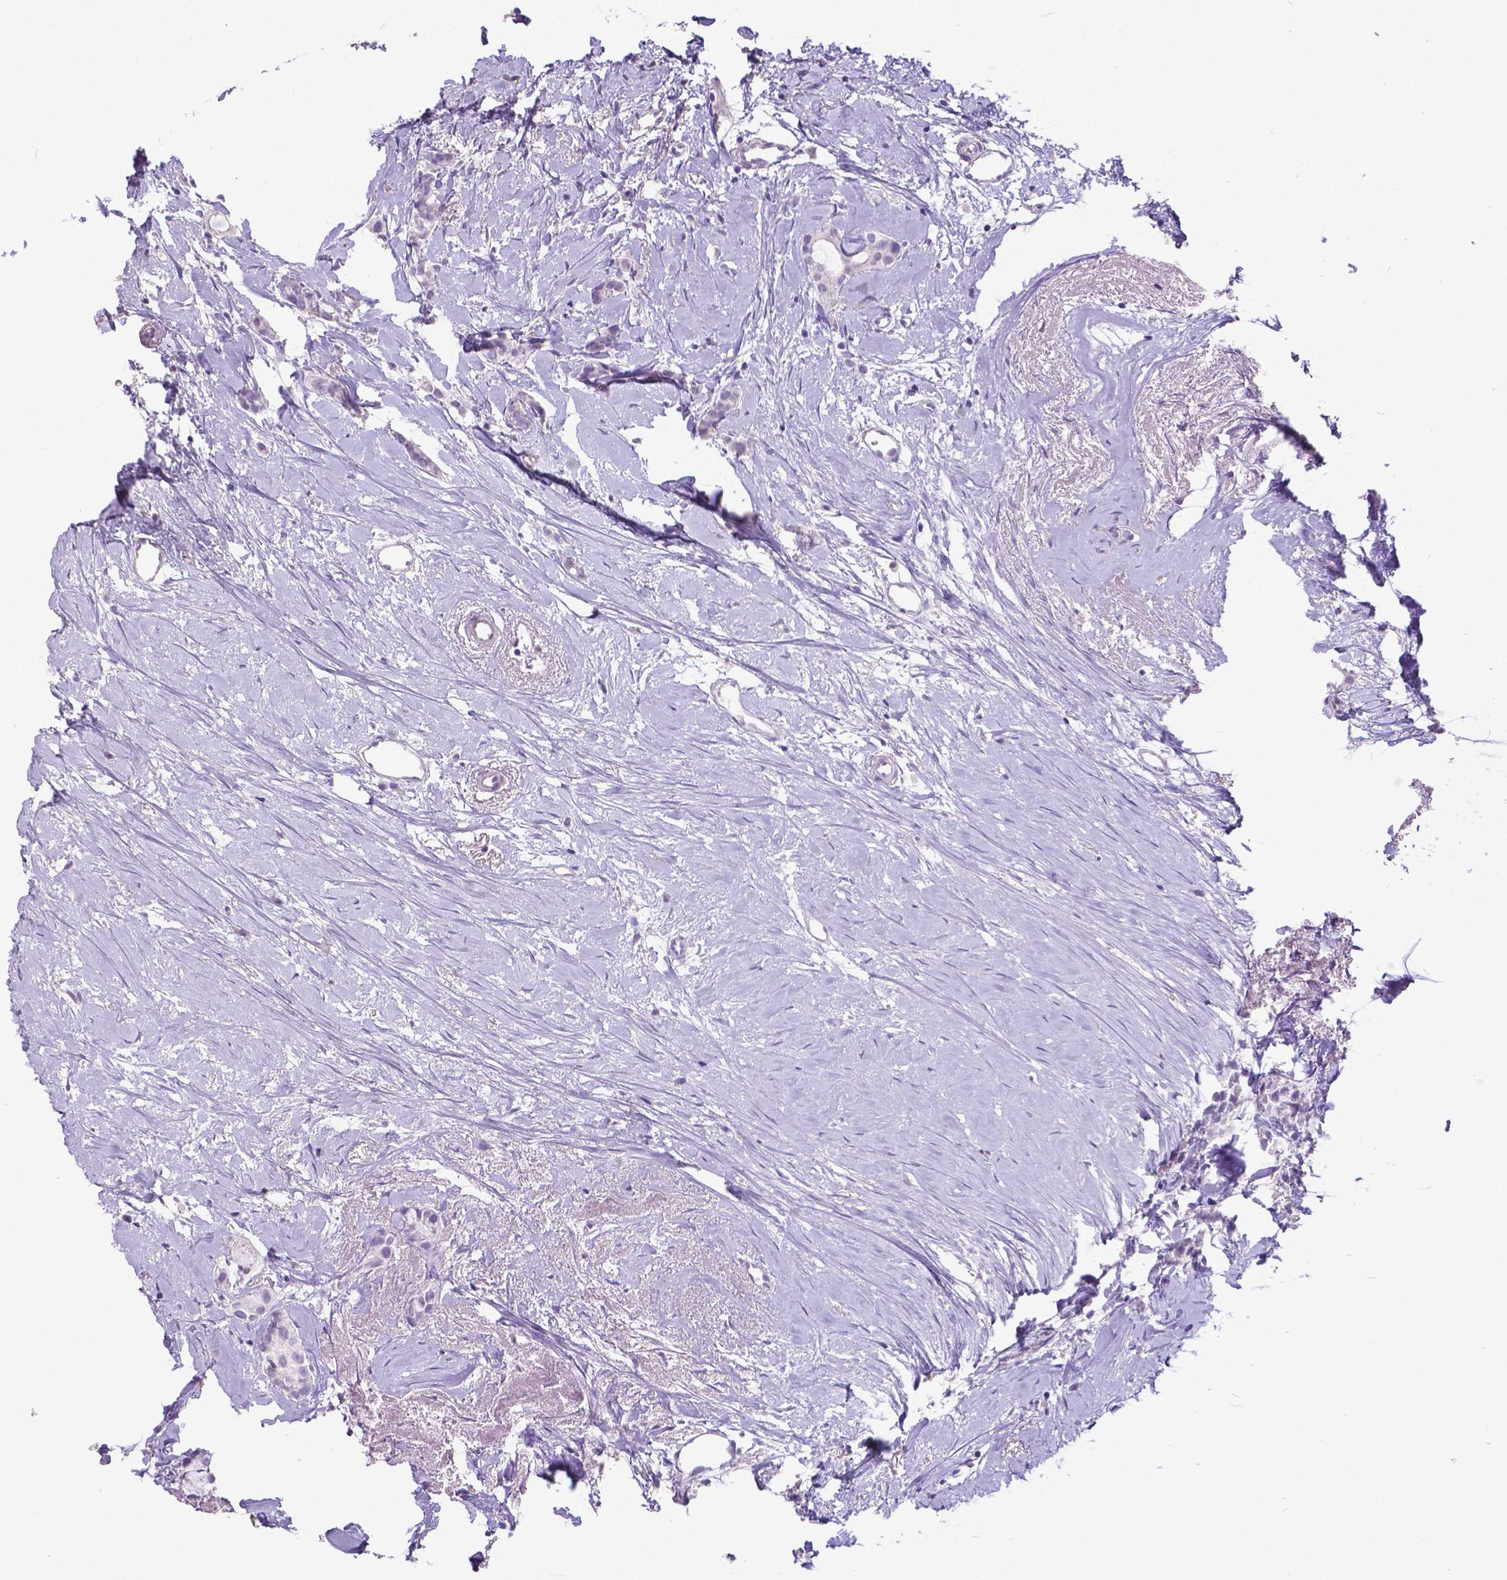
{"staining": {"intensity": "negative", "quantity": "none", "location": "none"}, "tissue": "breast cancer", "cell_type": "Tumor cells", "image_type": "cancer", "snomed": [{"axis": "morphology", "description": "Duct carcinoma"}, {"axis": "topography", "description": "Breast"}], "caption": "Tumor cells are negative for protein expression in human breast invasive ductal carcinoma.", "gene": "SATB2", "patient": {"sex": "female", "age": 40}}